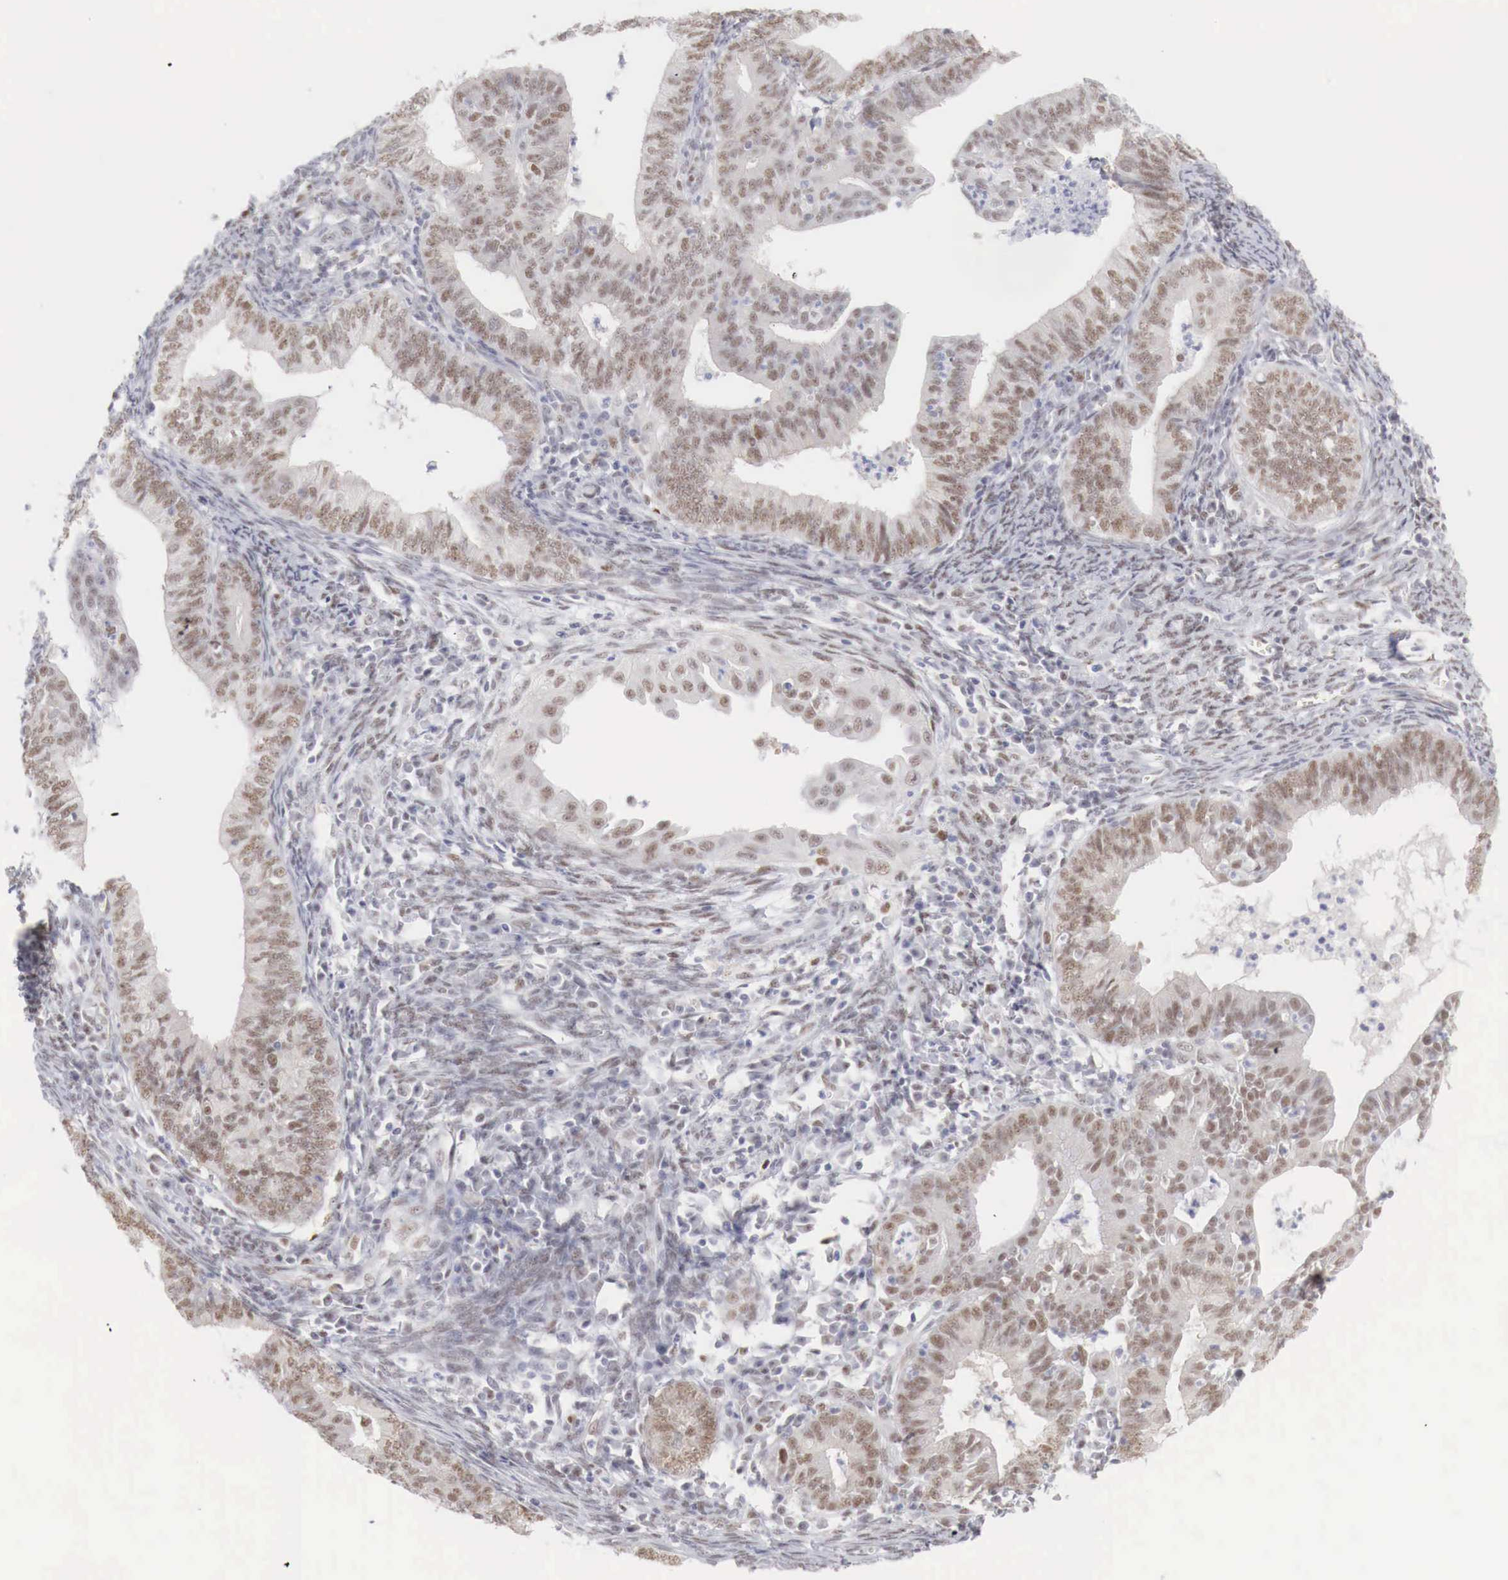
{"staining": {"intensity": "moderate", "quantity": ">75%", "location": "nuclear"}, "tissue": "endometrial cancer", "cell_type": "Tumor cells", "image_type": "cancer", "snomed": [{"axis": "morphology", "description": "Adenocarcinoma, NOS"}, {"axis": "topography", "description": "Endometrium"}], "caption": "Endometrial cancer stained with immunohistochemistry reveals moderate nuclear expression in approximately >75% of tumor cells.", "gene": "FOXP2", "patient": {"sex": "female", "age": 66}}